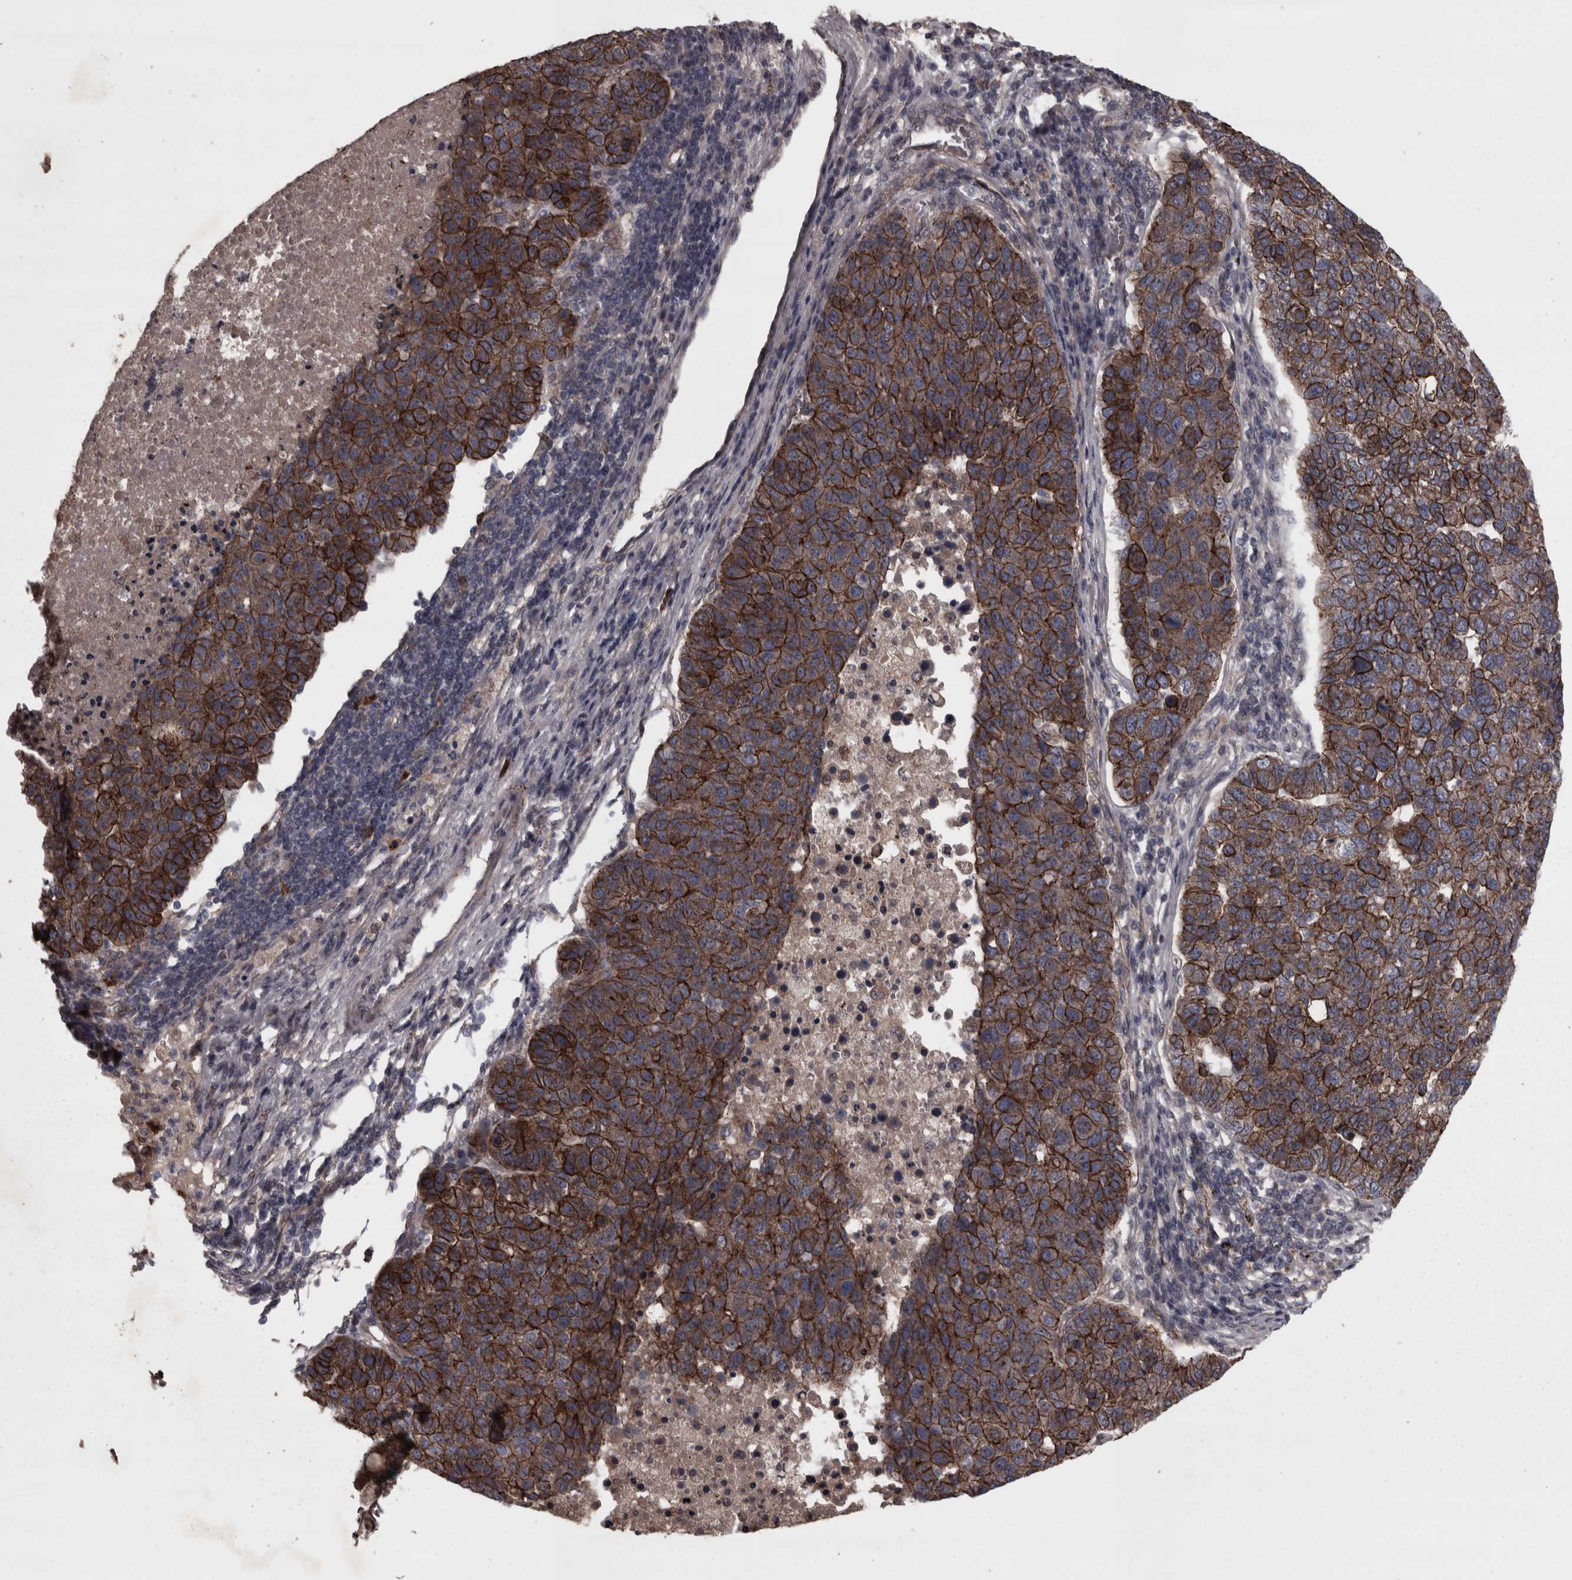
{"staining": {"intensity": "strong", "quantity": ">75%", "location": "cytoplasmic/membranous"}, "tissue": "pancreatic cancer", "cell_type": "Tumor cells", "image_type": "cancer", "snomed": [{"axis": "morphology", "description": "Adenocarcinoma, NOS"}, {"axis": "topography", "description": "Pancreas"}], "caption": "Immunohistochemistry histopathology image of neoplastic tissue: pancreatic cancer (adenocarcinoma) stained using immunohistochemistry (IHC) shows high levels of strong protein expression localized specifically in the cytoplasmic/membranous of tumor cells, appearing as a cytoplasmic/membranous brown color.", "gene": "PCDH17", "patient": {"sex": "female", "age": 61}}